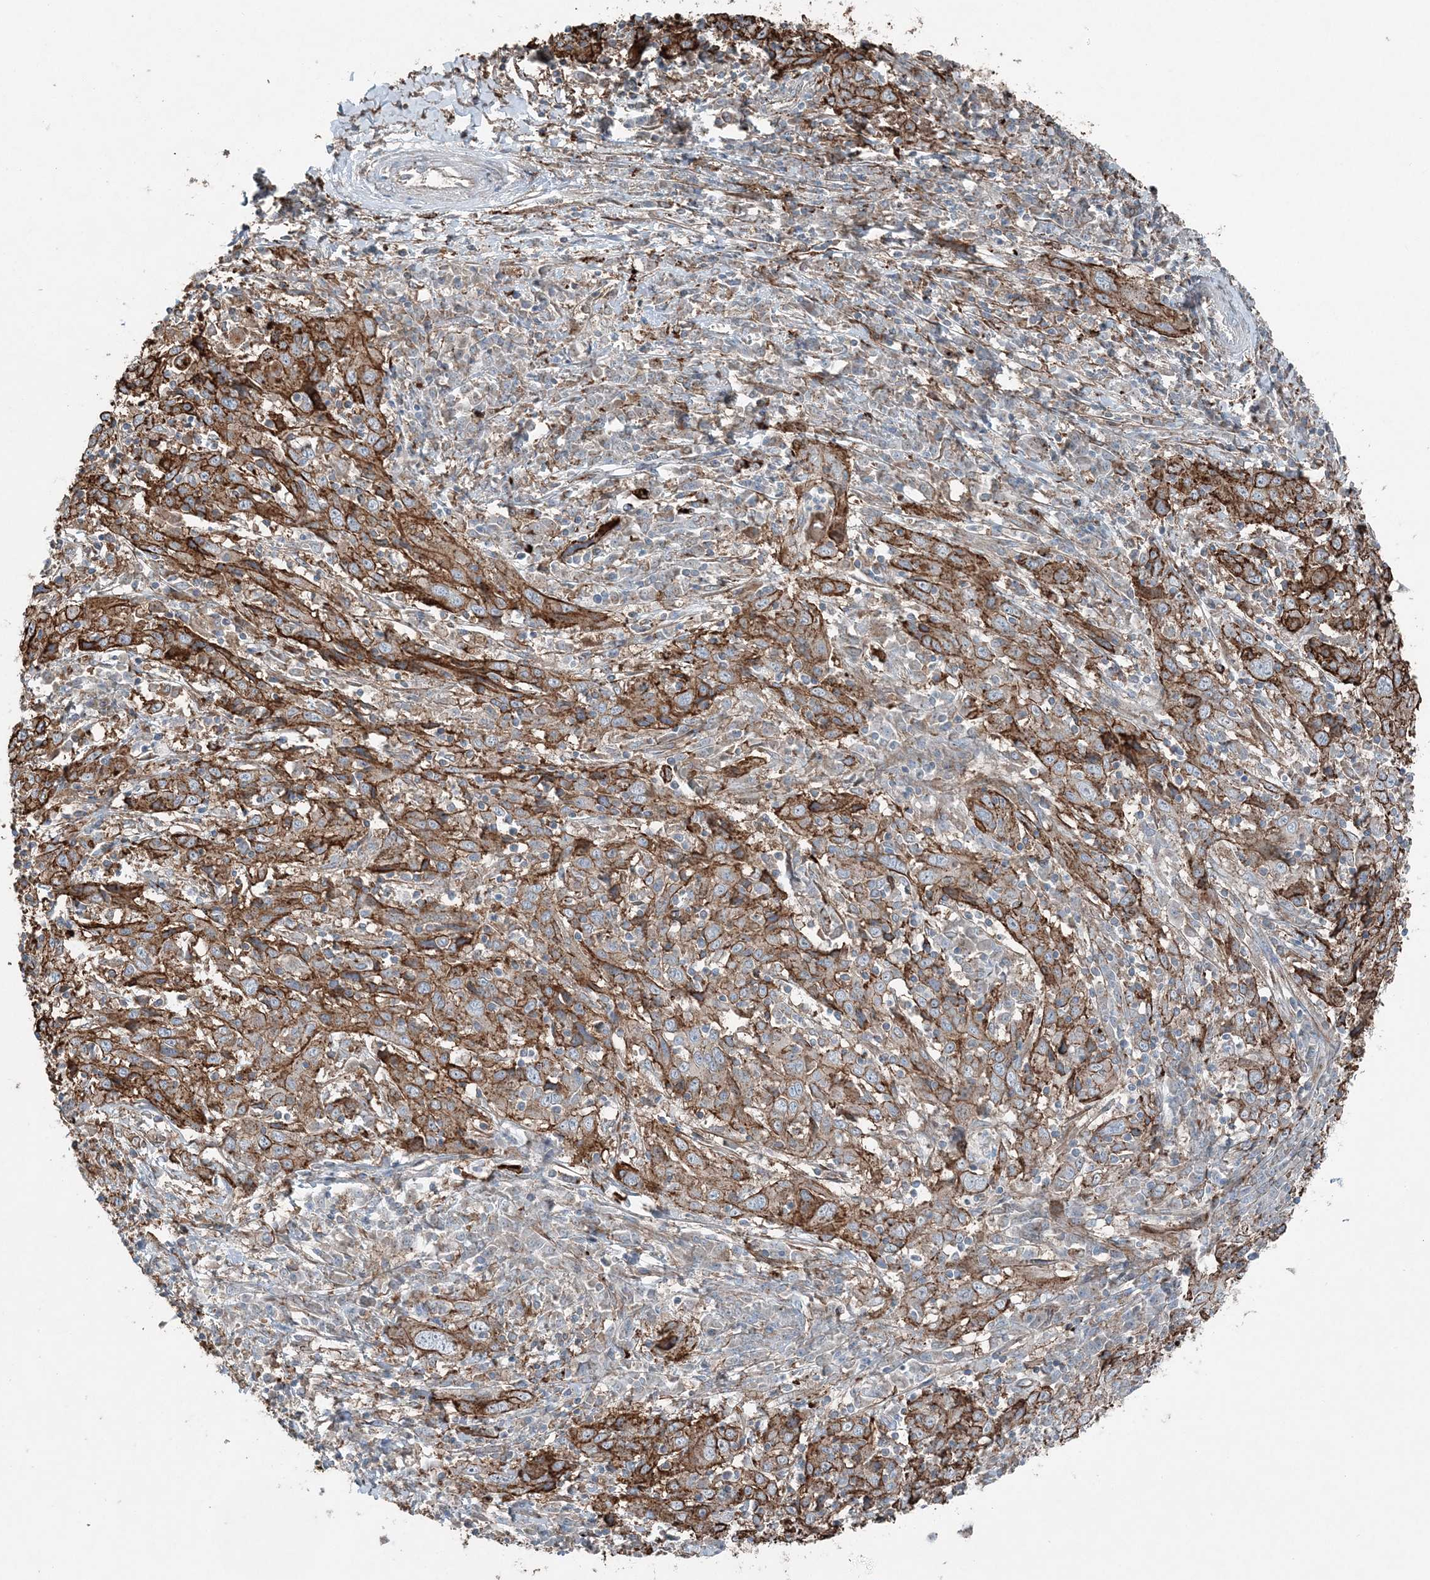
{"staining": {"intensity": "strong", "quantity": "25%-75%", "location": "cytoplasmic/membranous"}, "tissue": "cervical cancer", "cell_type": "Tumor cells", "image_type": "cancer", "snomed": [{"axis": "morphology", "description": "Squamous cell carcinoma, NOS"}, {"axis": "topography", "description": "Cervix"}], "caption": "Immunohistochemistry (DAB (3,3'-diaminobenzidine)) staining of cervical cancer shows strong cytoplasmic/membranous protein staining in about 25%-75% of tumor cells.", "gene": "KY", "patient": {"sex": "female", "age": 46}}